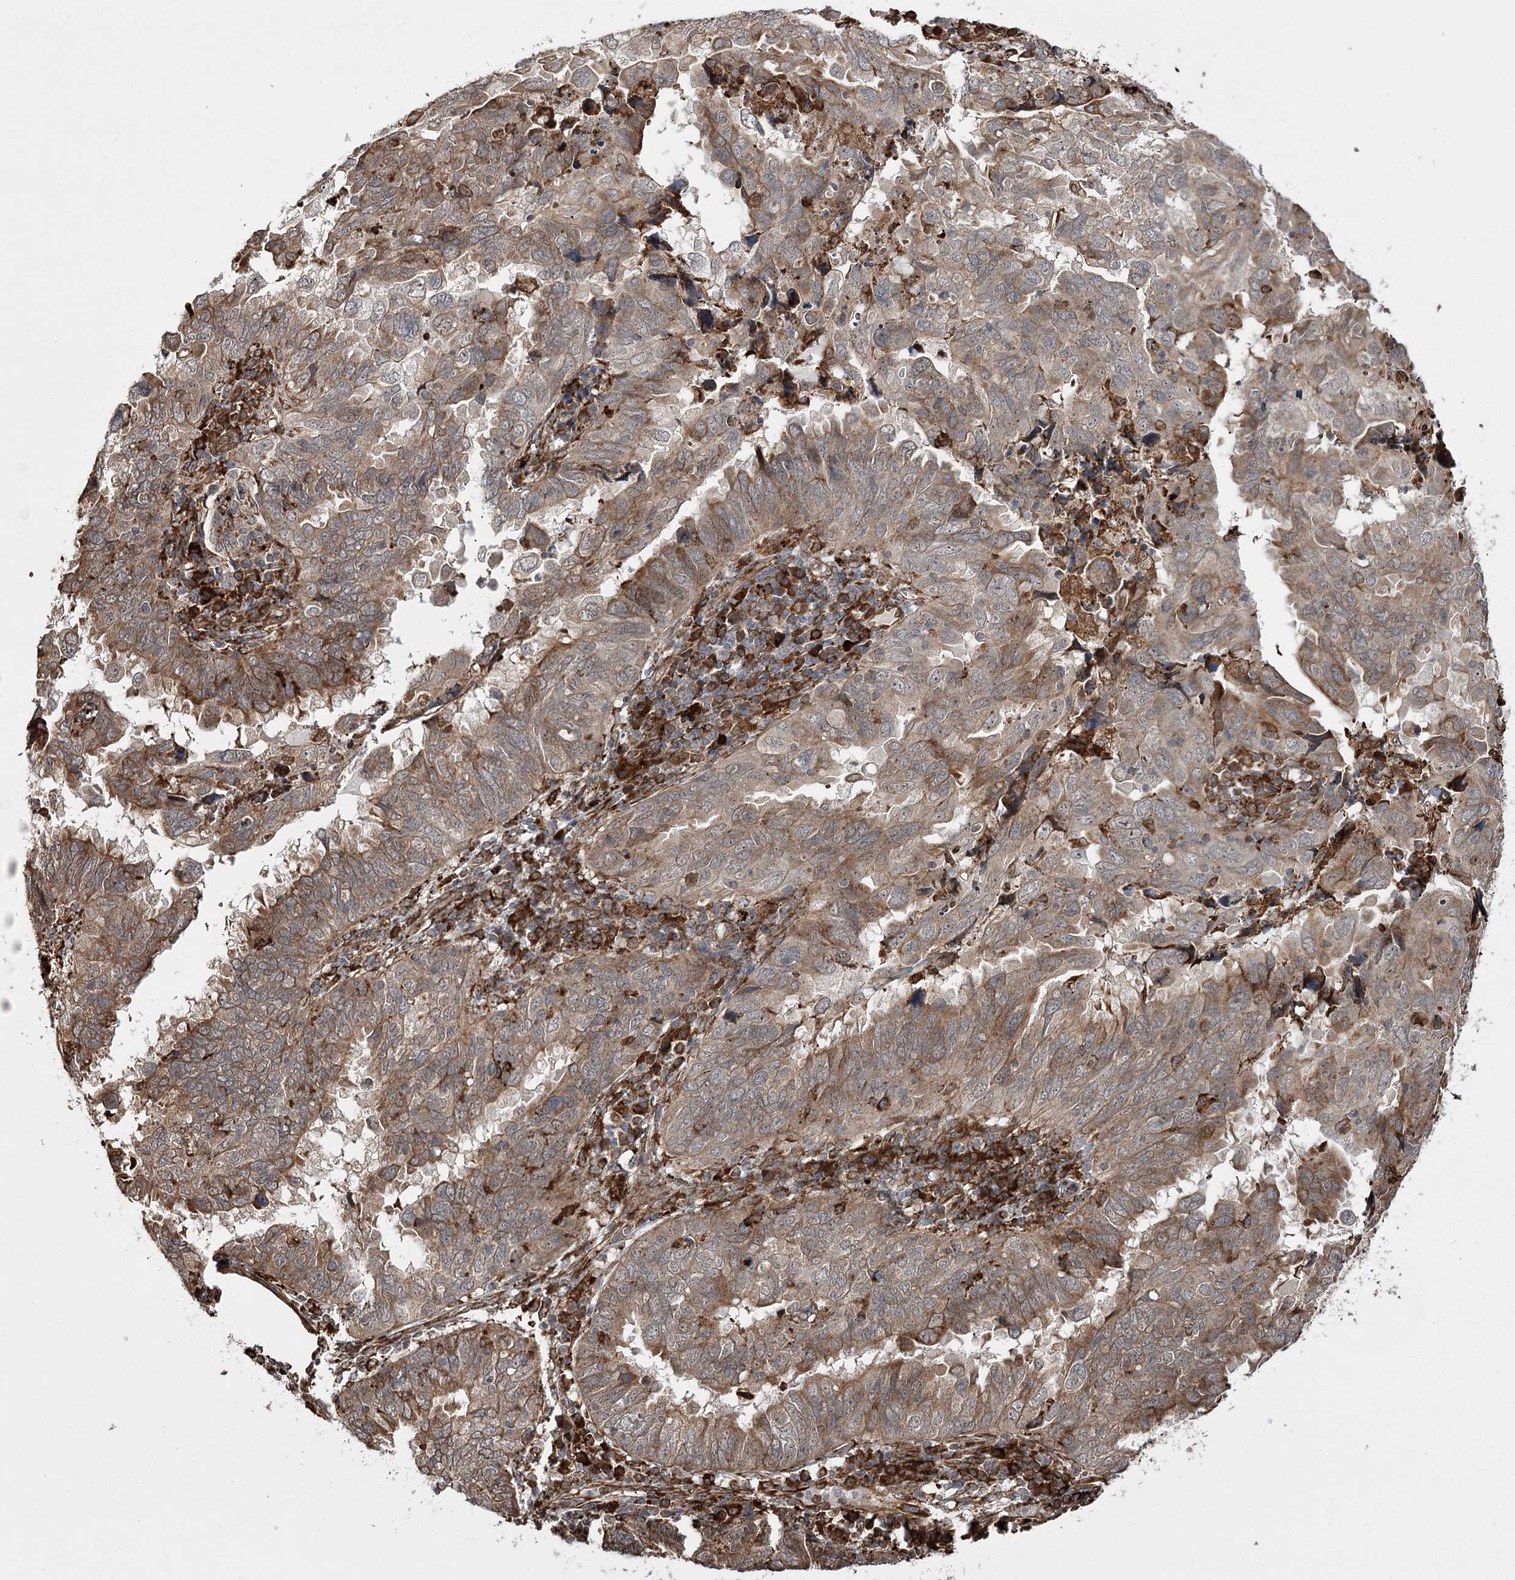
{"staining": {"intensity": "moderate", "quantity": ">75%", "location": "cytoplasmic/membranous"}, "tissue": "endometrial cancer", "cell_type": "Tumor cells", "image_type": "cancer", "snomed": [{"axis": "morphology", "description": "Adenocarcinoma, NOS"}, {"axis": "topography", "description": "Uterus"}], "caption": "Endometrial cancer tissue displays moderate cytoplasmic/membranous positivity in approximately >75% of tumor cells, visualized by immunohistochemistry.", "gene": "FANCL", "patient": {"sex": "female", "age": 77}}